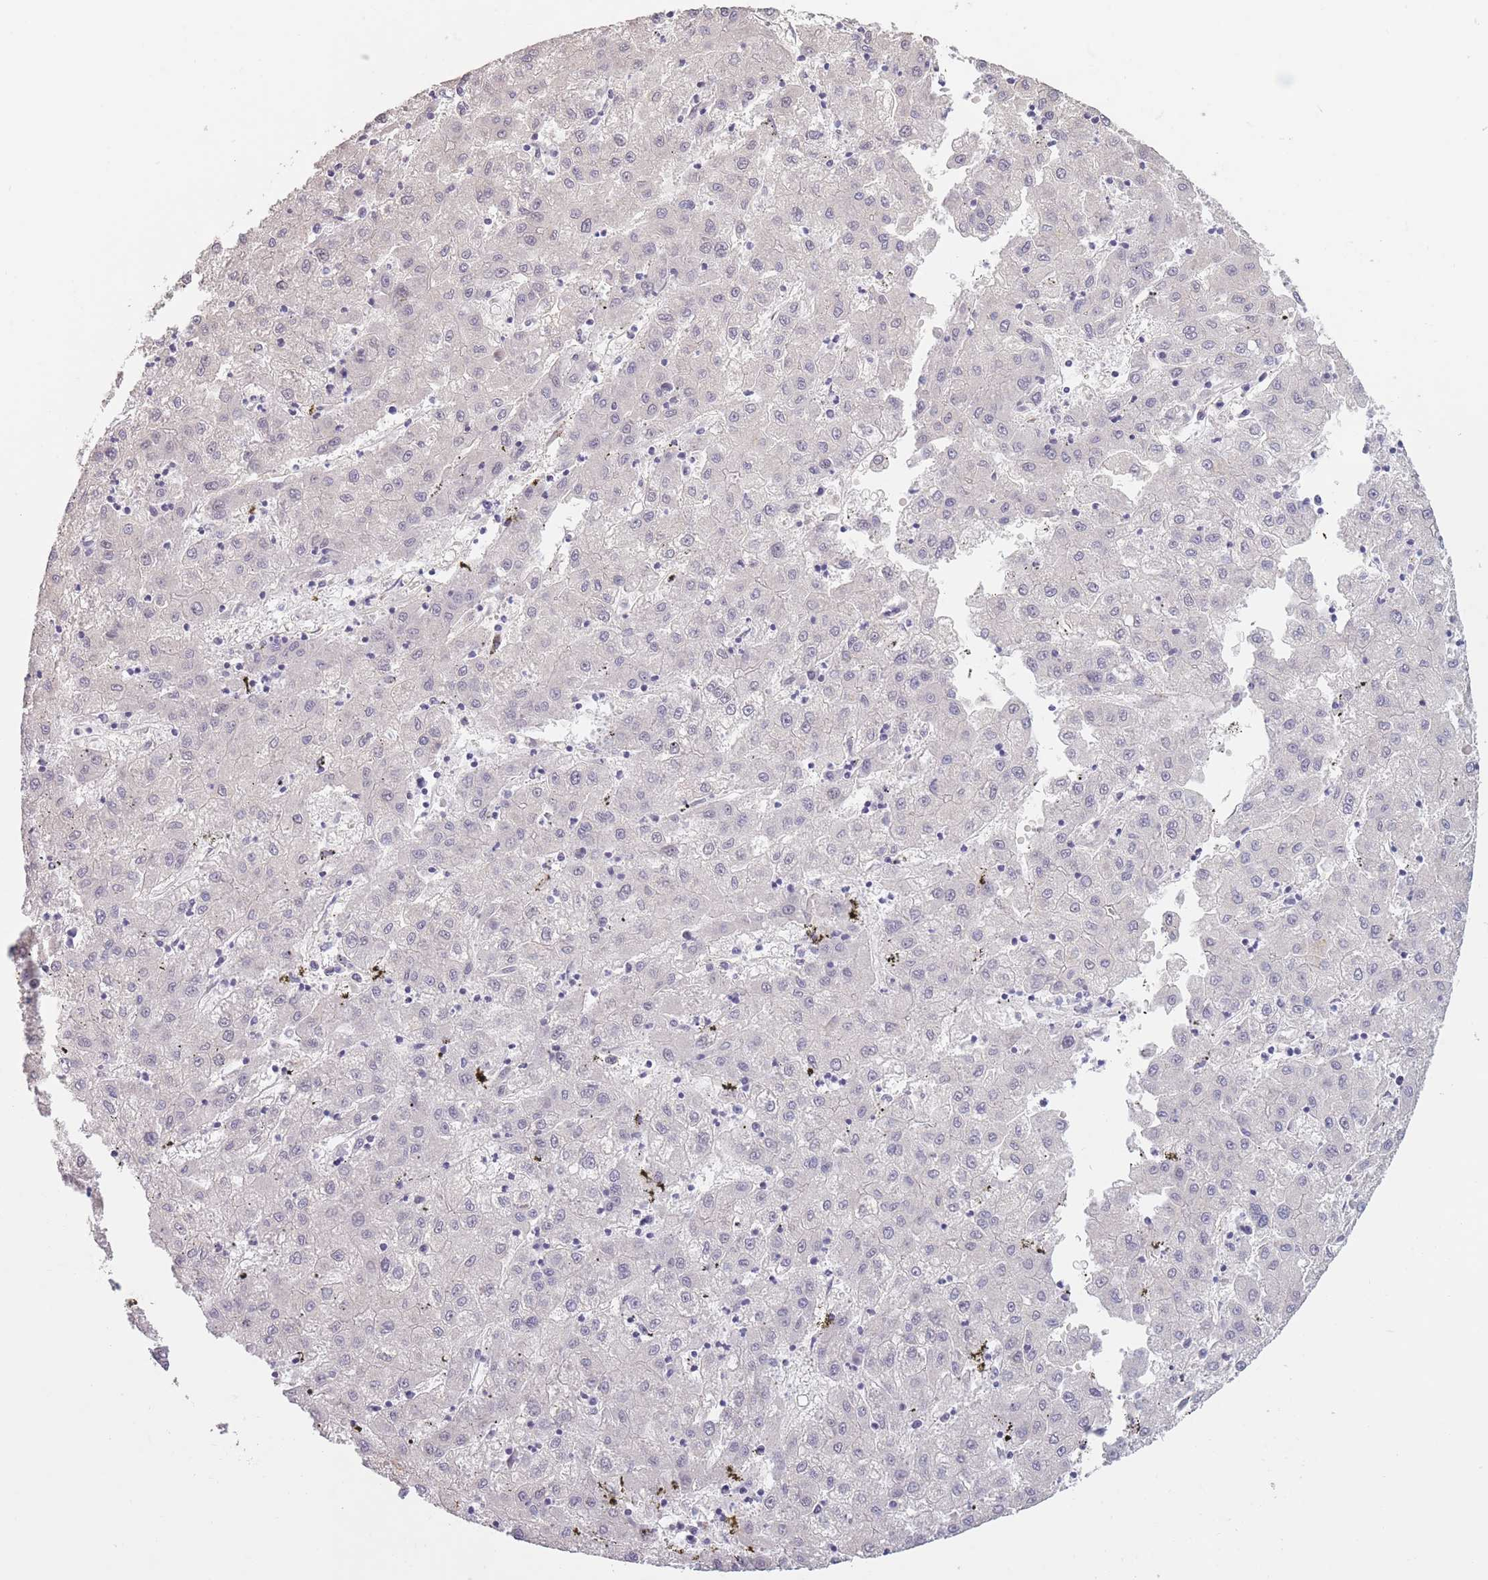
{"staining": {"intensity": "negative", "quantity": "none", "location": "none"}, "tissue": "liver cancer", "cell_type": "Tumor cells", "image_type": "cancer", "snomed": [{"axis": "morphology", "description": "Carcinoma, Hepatocellular, NOS"}, {"axis": "topography", "description": "Liver"}], "caption": "This is an IHC photomicrograph of human liver cancer (hepatocellular carcinoma). There is no positivity in tumor cells.", "gene": "CCNQ", "patient": {"sex": "male", "age": 72}}